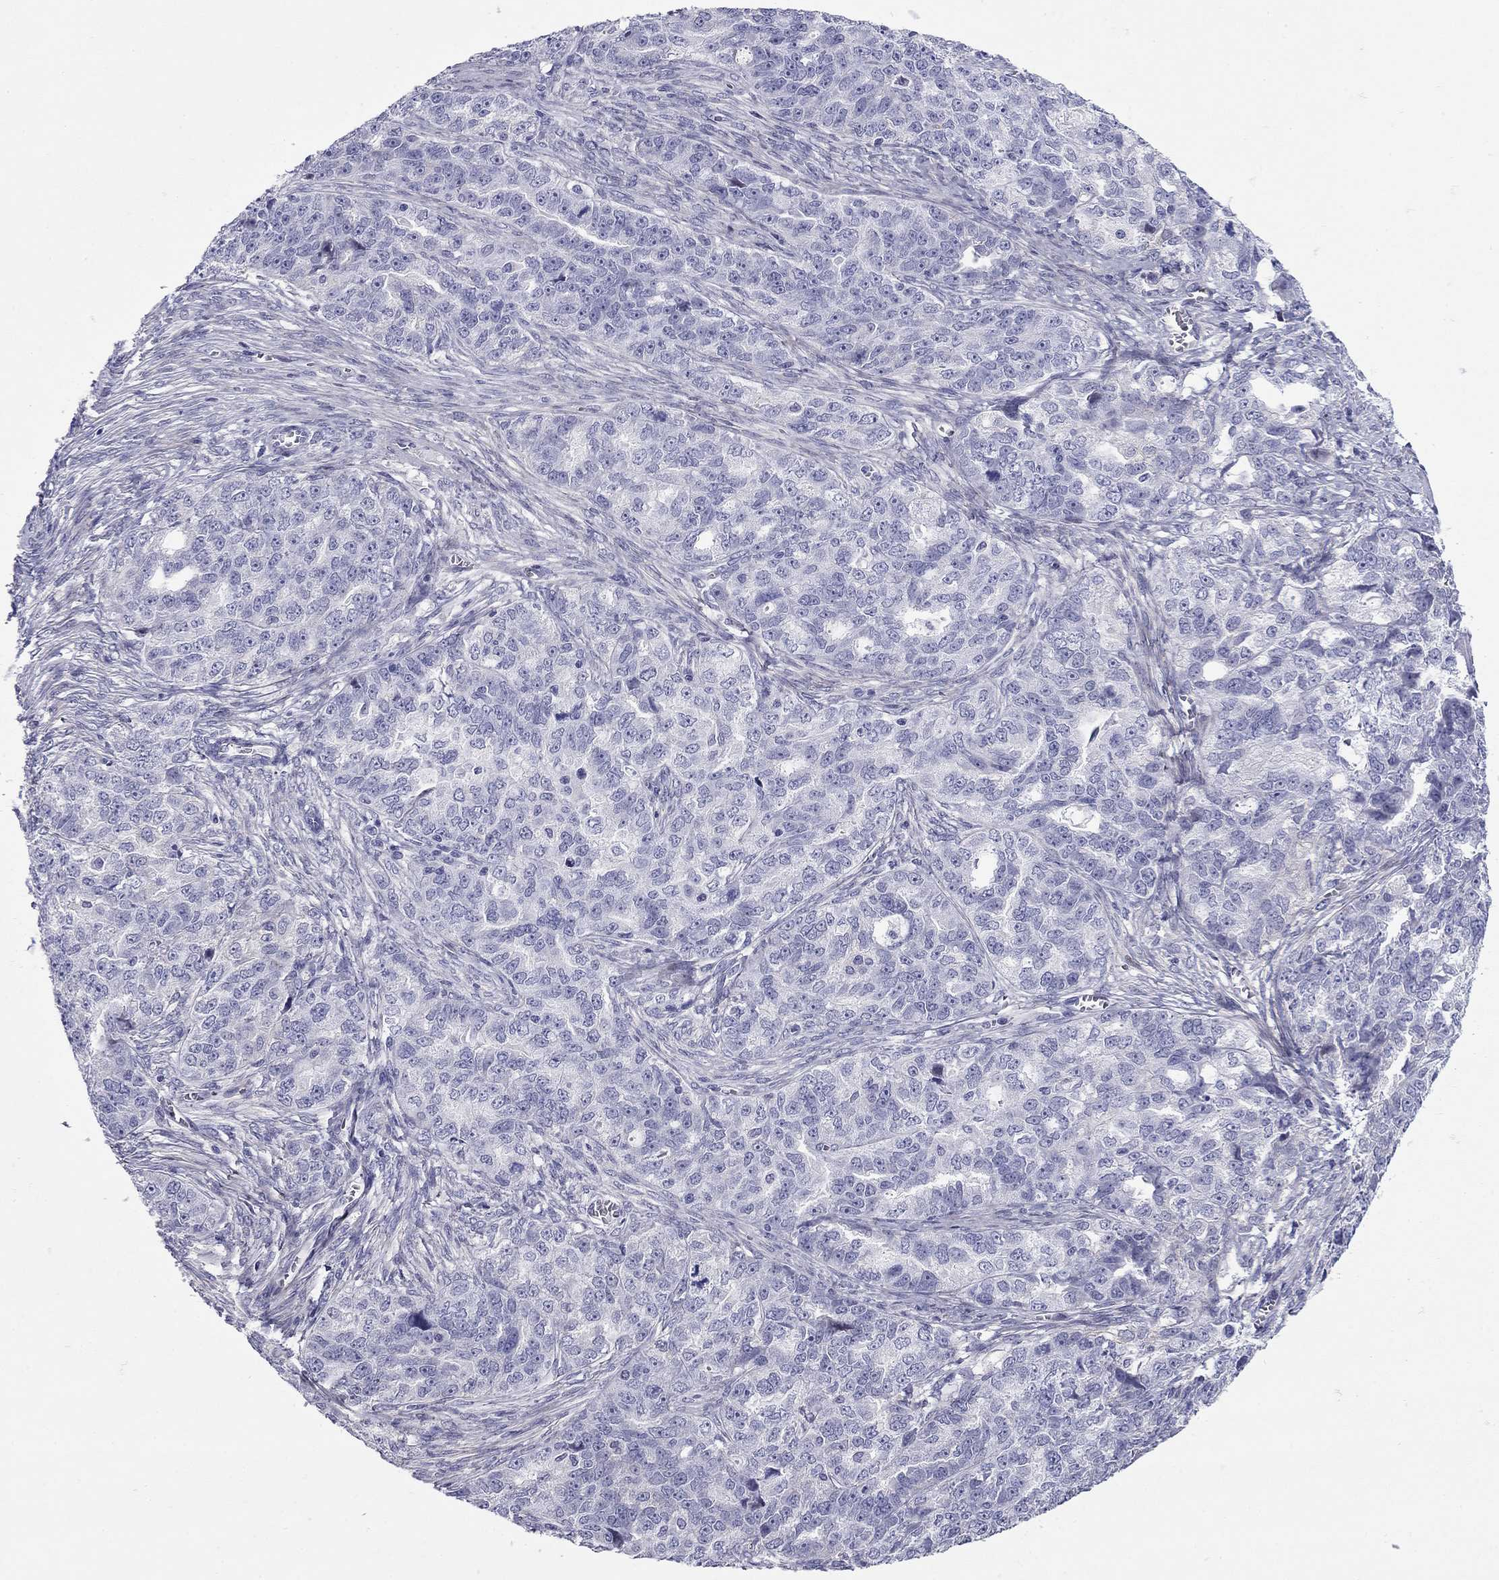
{"staining": {"intensity": "negative", "quantity": "none", "location": "none"}, "tissue": "ovarian cancer", "cell_type": "Tumor cells", "image_type": "cancer", "snomed": [{"axis": "morphology", "description": "Cystadenocarcinoma, serous, NOS"}, {"axis": "topography", "description": "Ovary"}], "caption": "Protein analysis of ovarian cancer demonstrates no significant staining in tumor cells.", "gene": "C8orf88", "patient": {"sex": "female", "age": 51}}